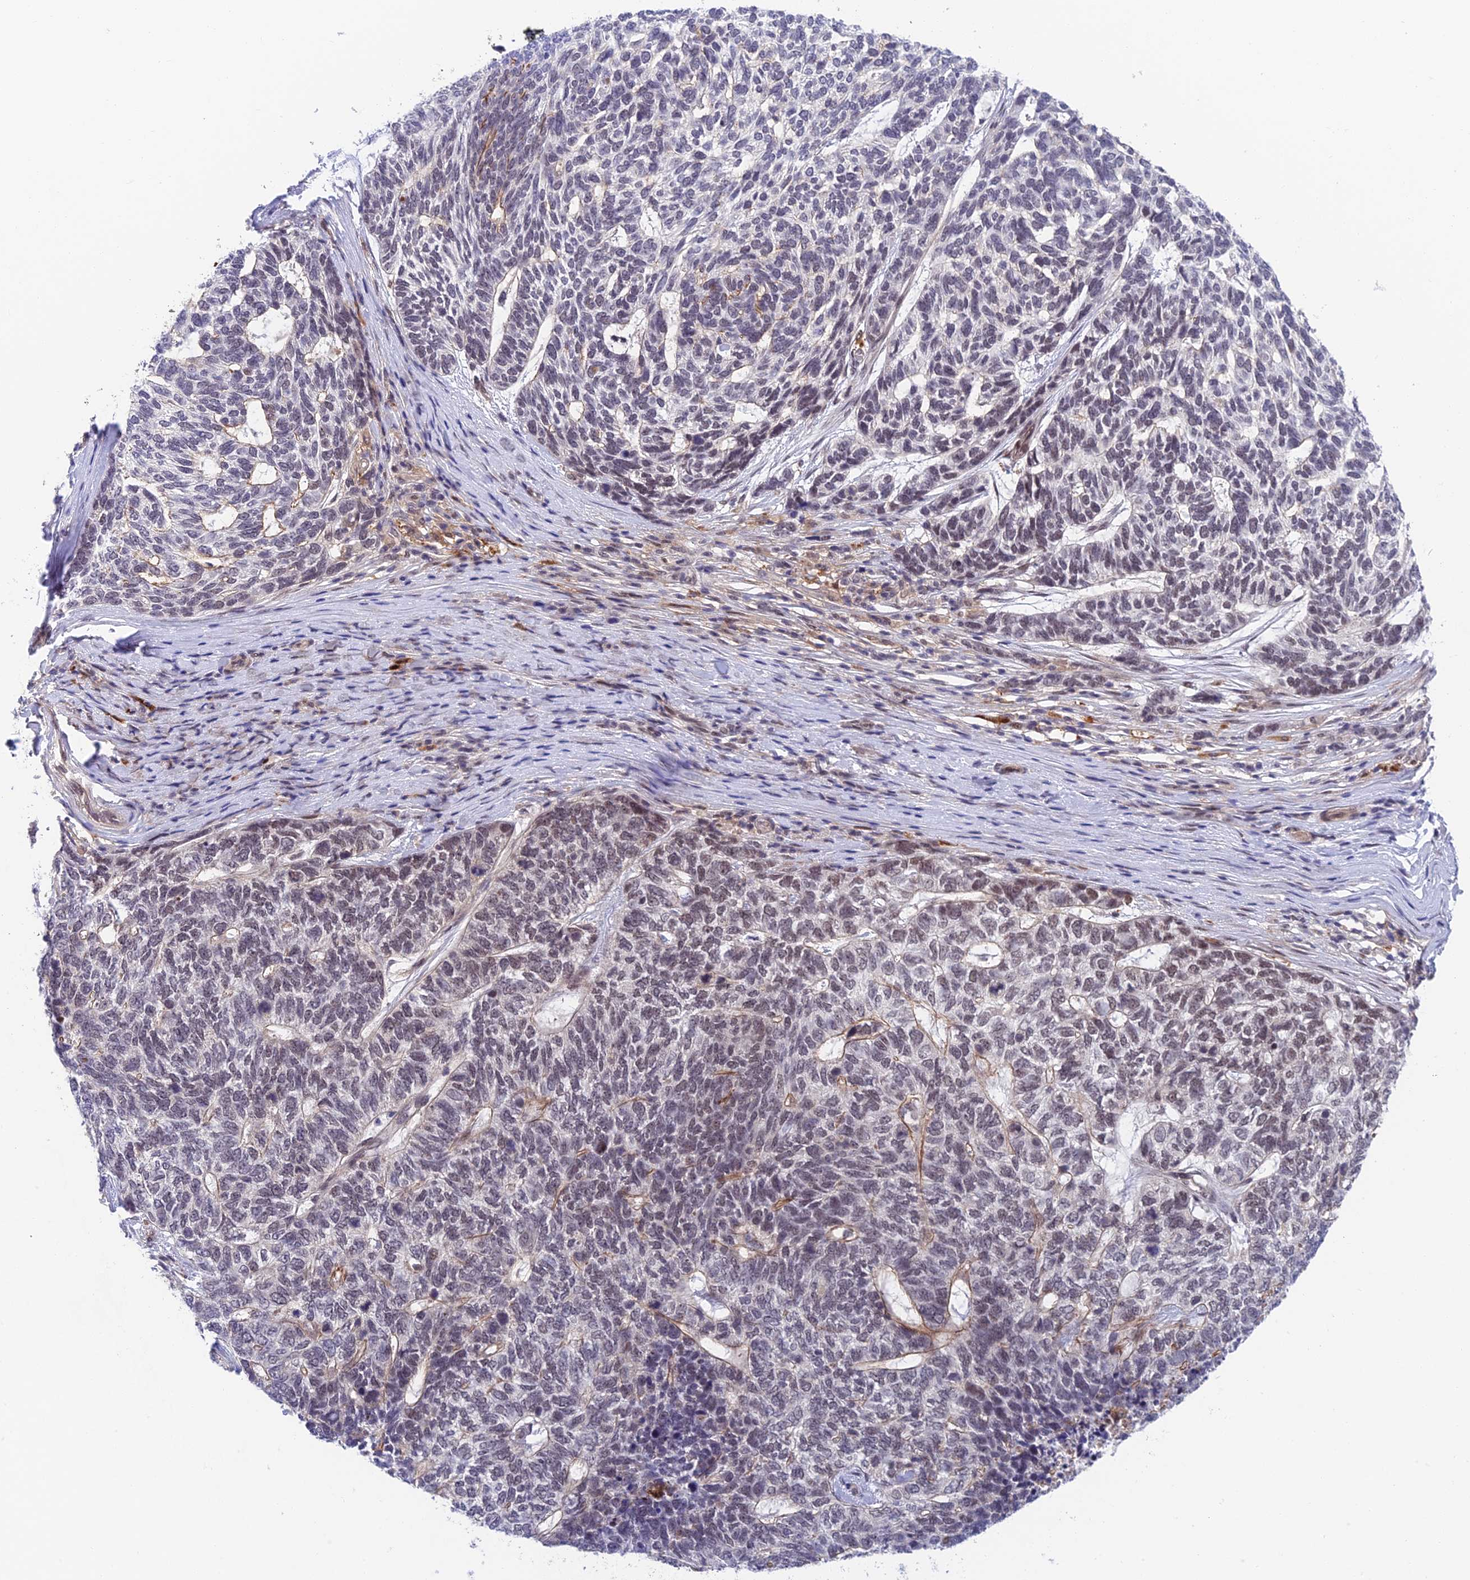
{"staining": {"intensity": "weak", "quantity": "<25%", "location": "nuclear"}, "tissue": "skin cancer", "cell_type": "Tumor cells", "image_type": "cancer", "snomed": [{"axis": "morphology", "description": "Basal cell carcinoma"}, {"axis": "topography", "description": "Skin"}], "caption": "Immunohistochemistry (IHC) micrograph of neoplastic tissue: human skin cancer stained with DAB demonstrates no significant protein staining in tumor cells.", "gene": "NSMCE1", "patient": {"sex": "female", "age": 65}}